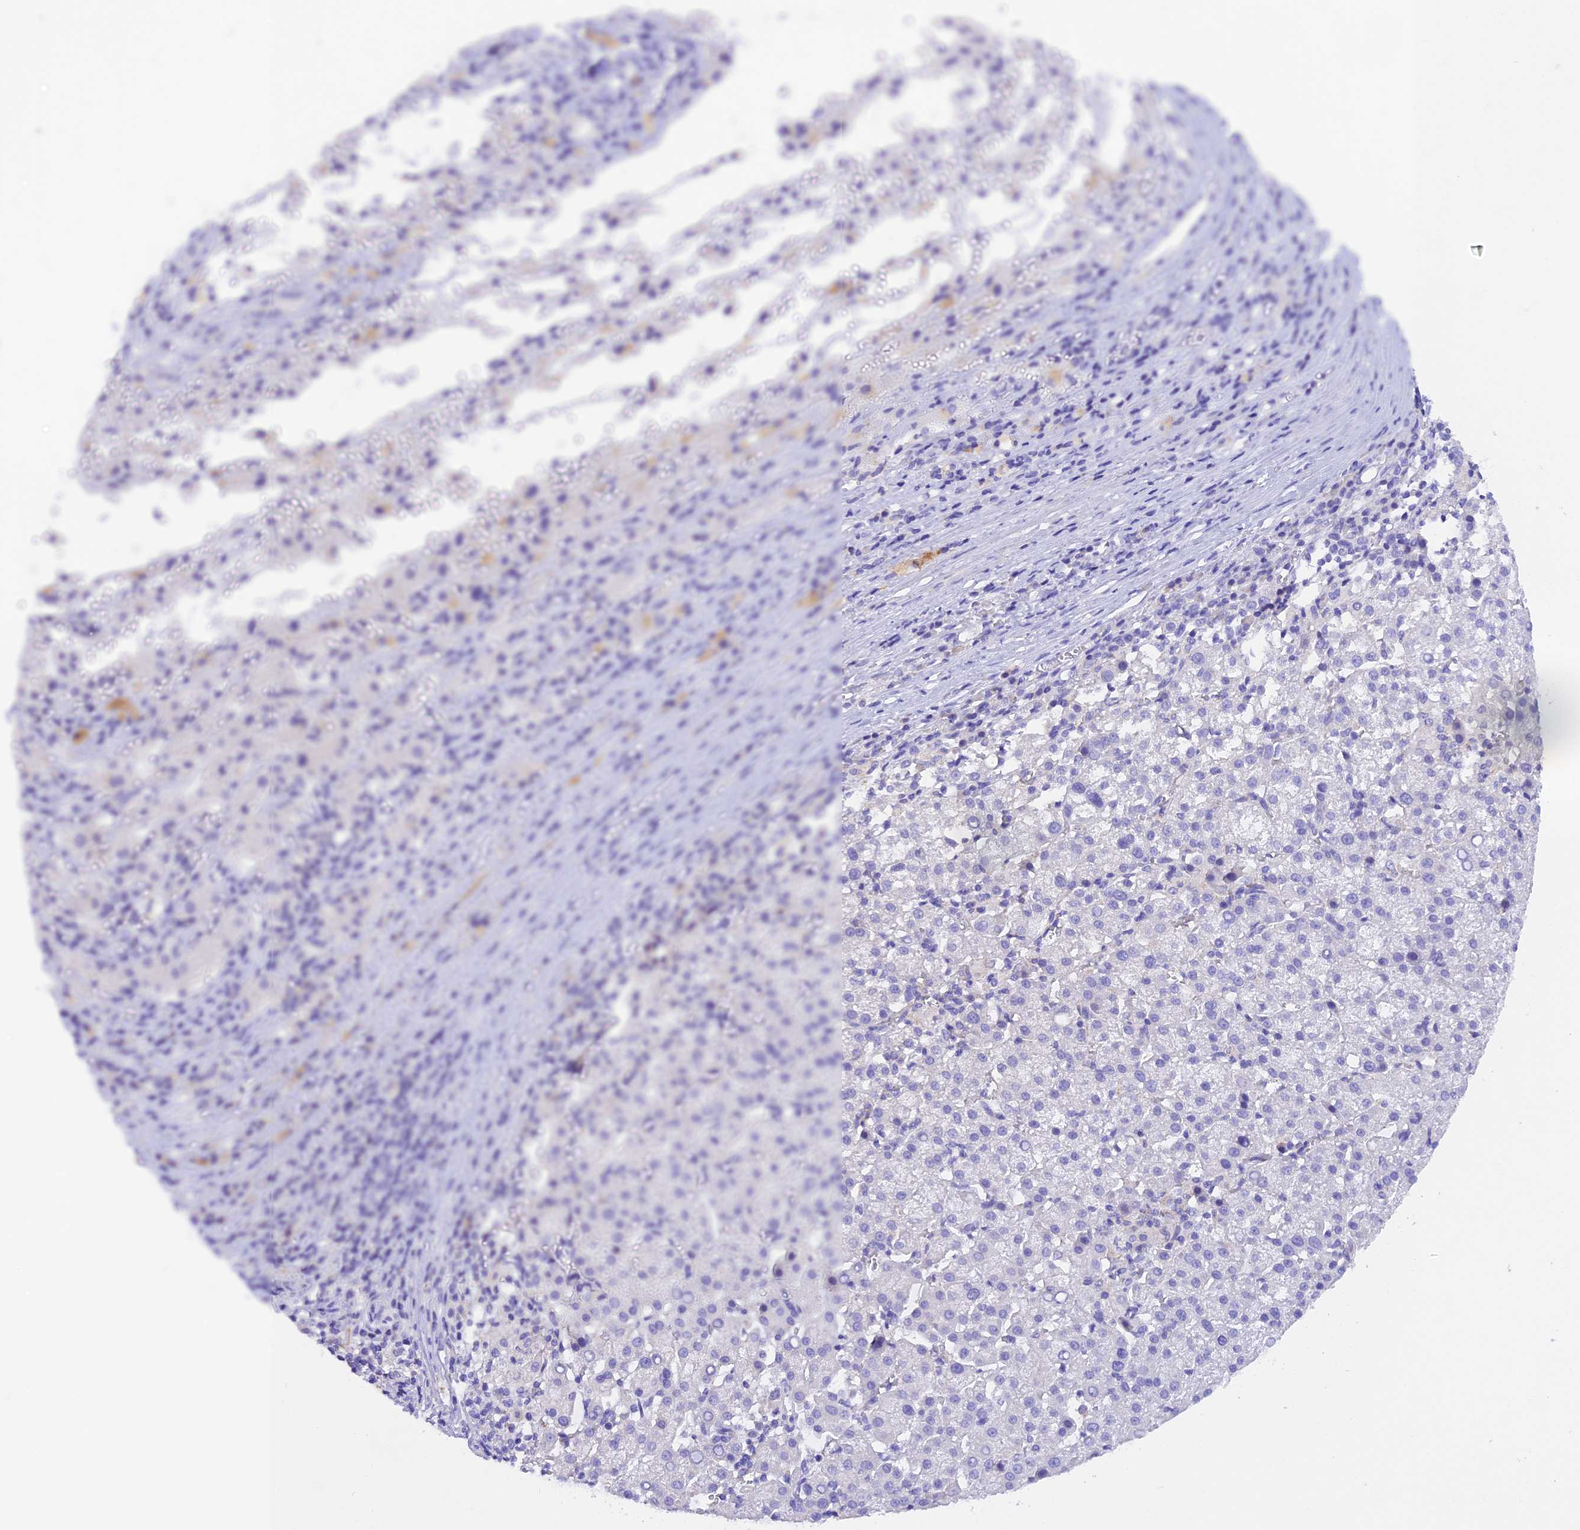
{"staining": {"intensity": "negative", "quantity": "none", "location": "none"}, "tissue": "liver cancer", "cell_type": "Tumor cells", "image_type": "cancer", "snomed": [{"axis": "morphology", "description": "Carcinoma, Hepatocellular, NOS"}, {"axis": "topography", "description": "Liver"}], "caption": "IHC of hepatocellular carcinoma (liver) reveals no staining in tumor cells. The staining is performed using DAB (3,3'-diaminobenzidine) brown chromogen with nuclei counter-stained in using hematoxylin.", "gene": "COL6A5", "patient": {"sex": "female", "age": 58}}